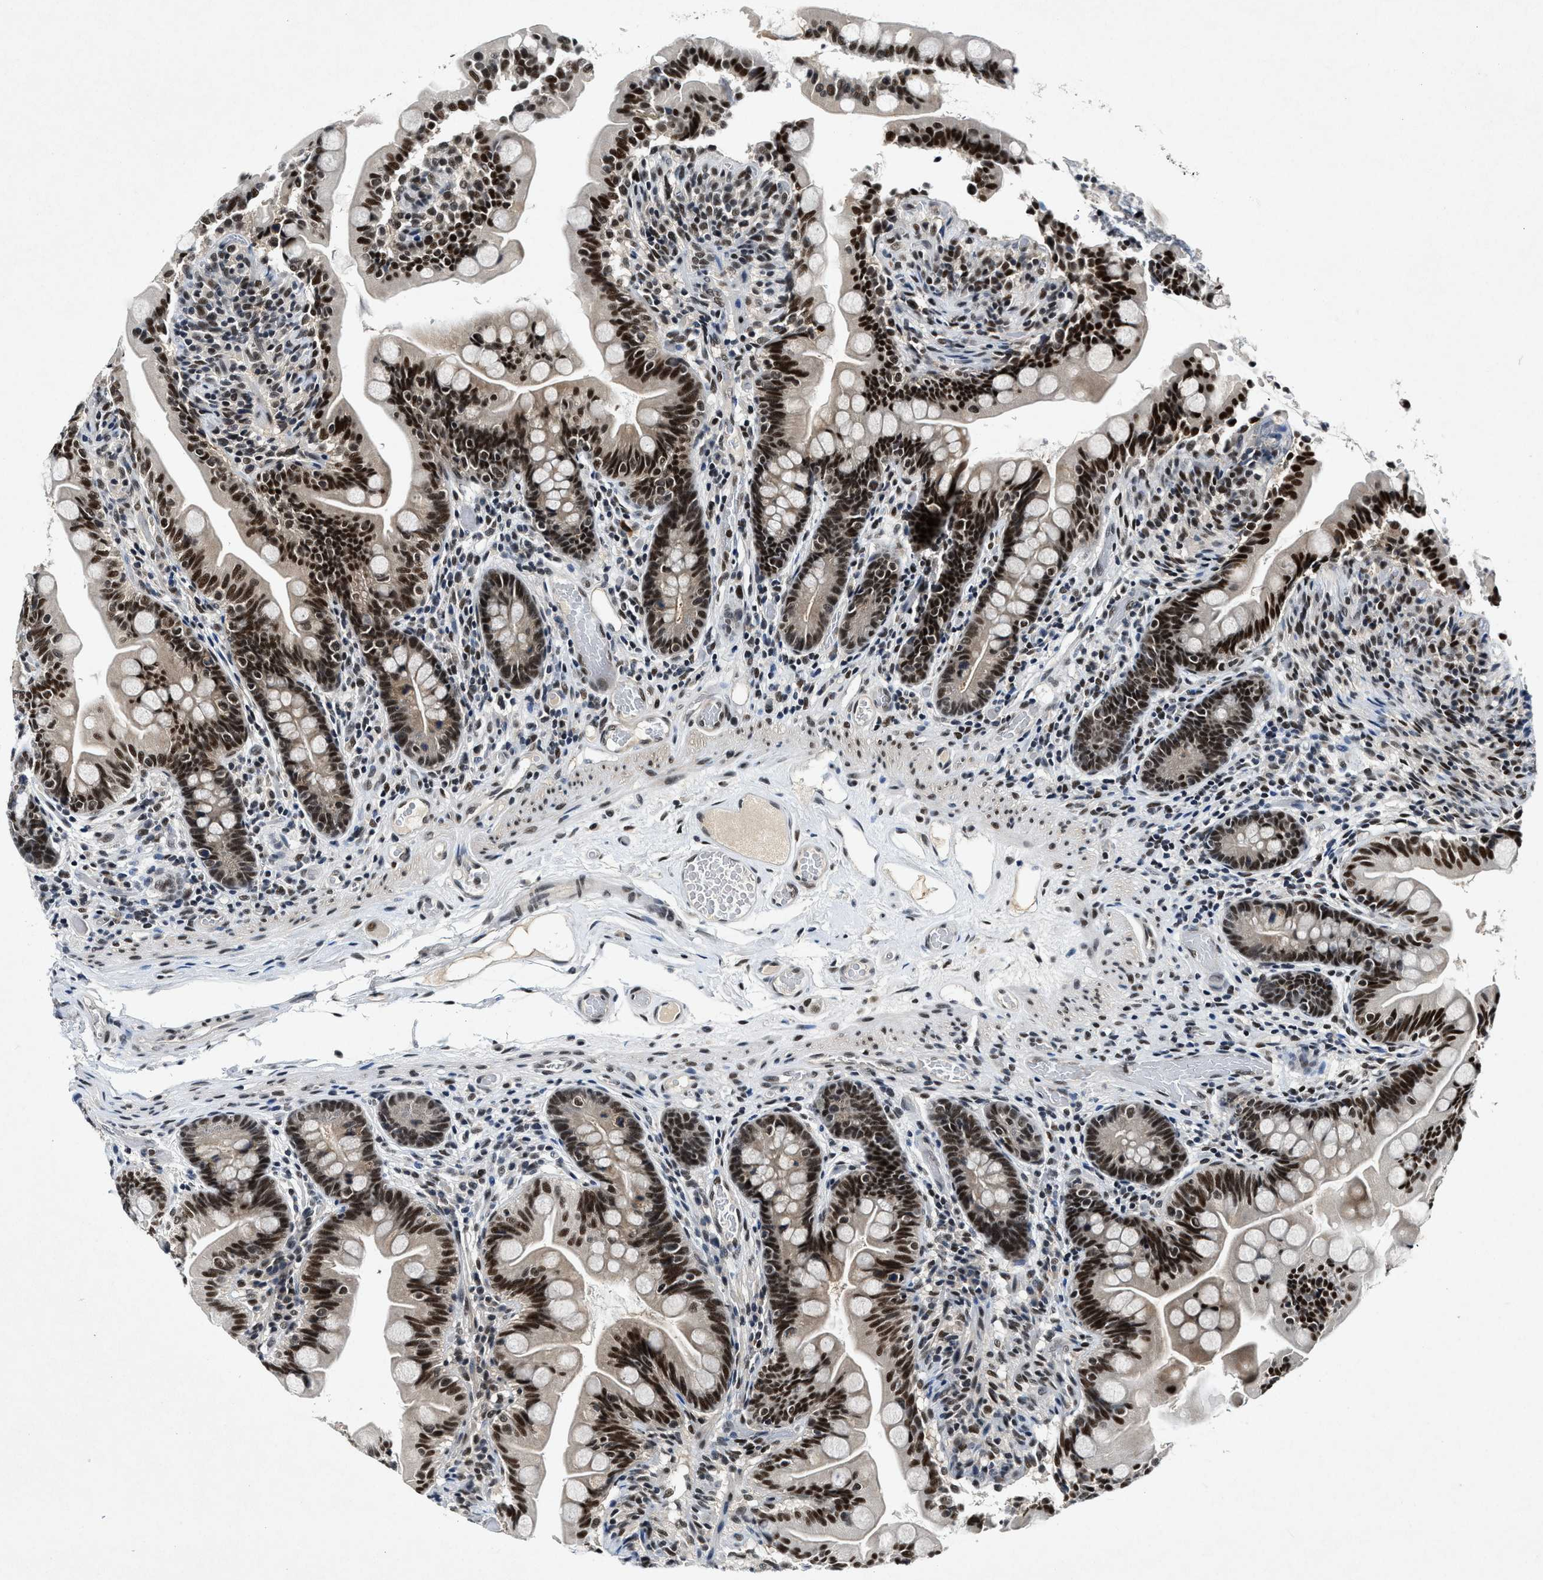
{"staining": {"intensity": "strong", "quantity": ">75%", "location": "cytoplasmic/membranous,nuclear"}, "tissue": "small intestine", "cell_type": "Glandular cells", "image_type": "normal", "snomed": [{"axis": "morphology", "description": "Normal tissue, NOS"}, {"axis": "topography", "description": "Small intestine"}], "caption": "Small intestine stained with IHC displays strong cytoplasmic/membranous,nuclear expression in about >75% of glandular cells.", "gene": "NCOA1", "patient": {"sex": "female", "age": 56}}